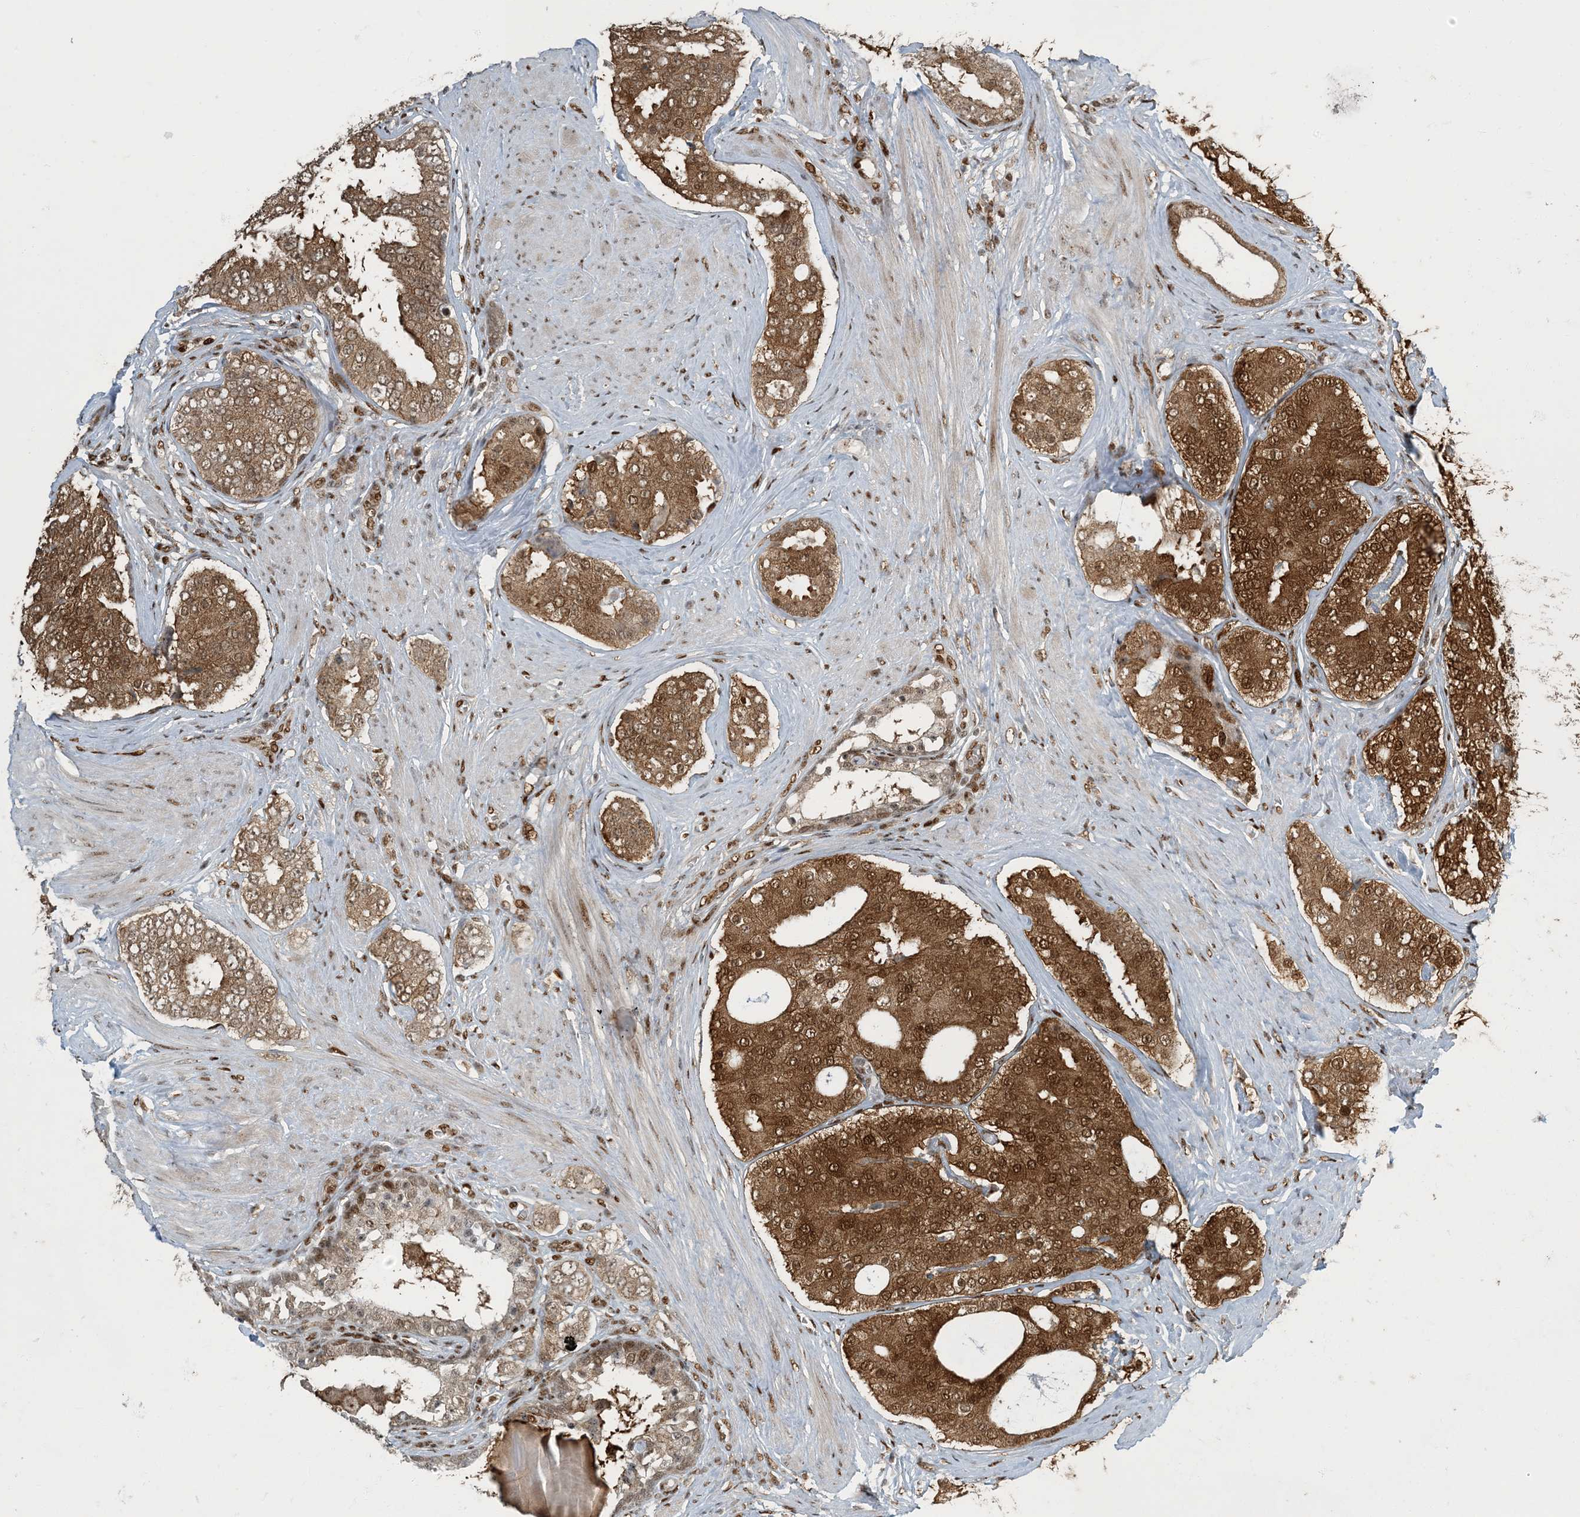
{"staining": {"intensity": "strong", "quantity": ">75%", "location": "cytoplasmic/membranous,nuclear"}, "tissue": "prostate cancer", "cell_type": "Tumor cells", "image_type": "cancer", "snomed": [{"axis": "morphology", "description": "Adenocarcinoma, High grade"}, {"axis": "topography", "description": "Prostate"}], "caption": "A histopathology image of adenocarcinoma (high-grade) (prostate) stained for a protein shows strong cytoplasmic/membranous and nuclear brown staining in tumor cells.", "gene": "MBD1", "patient": {"sex": "male", "age": 56}}